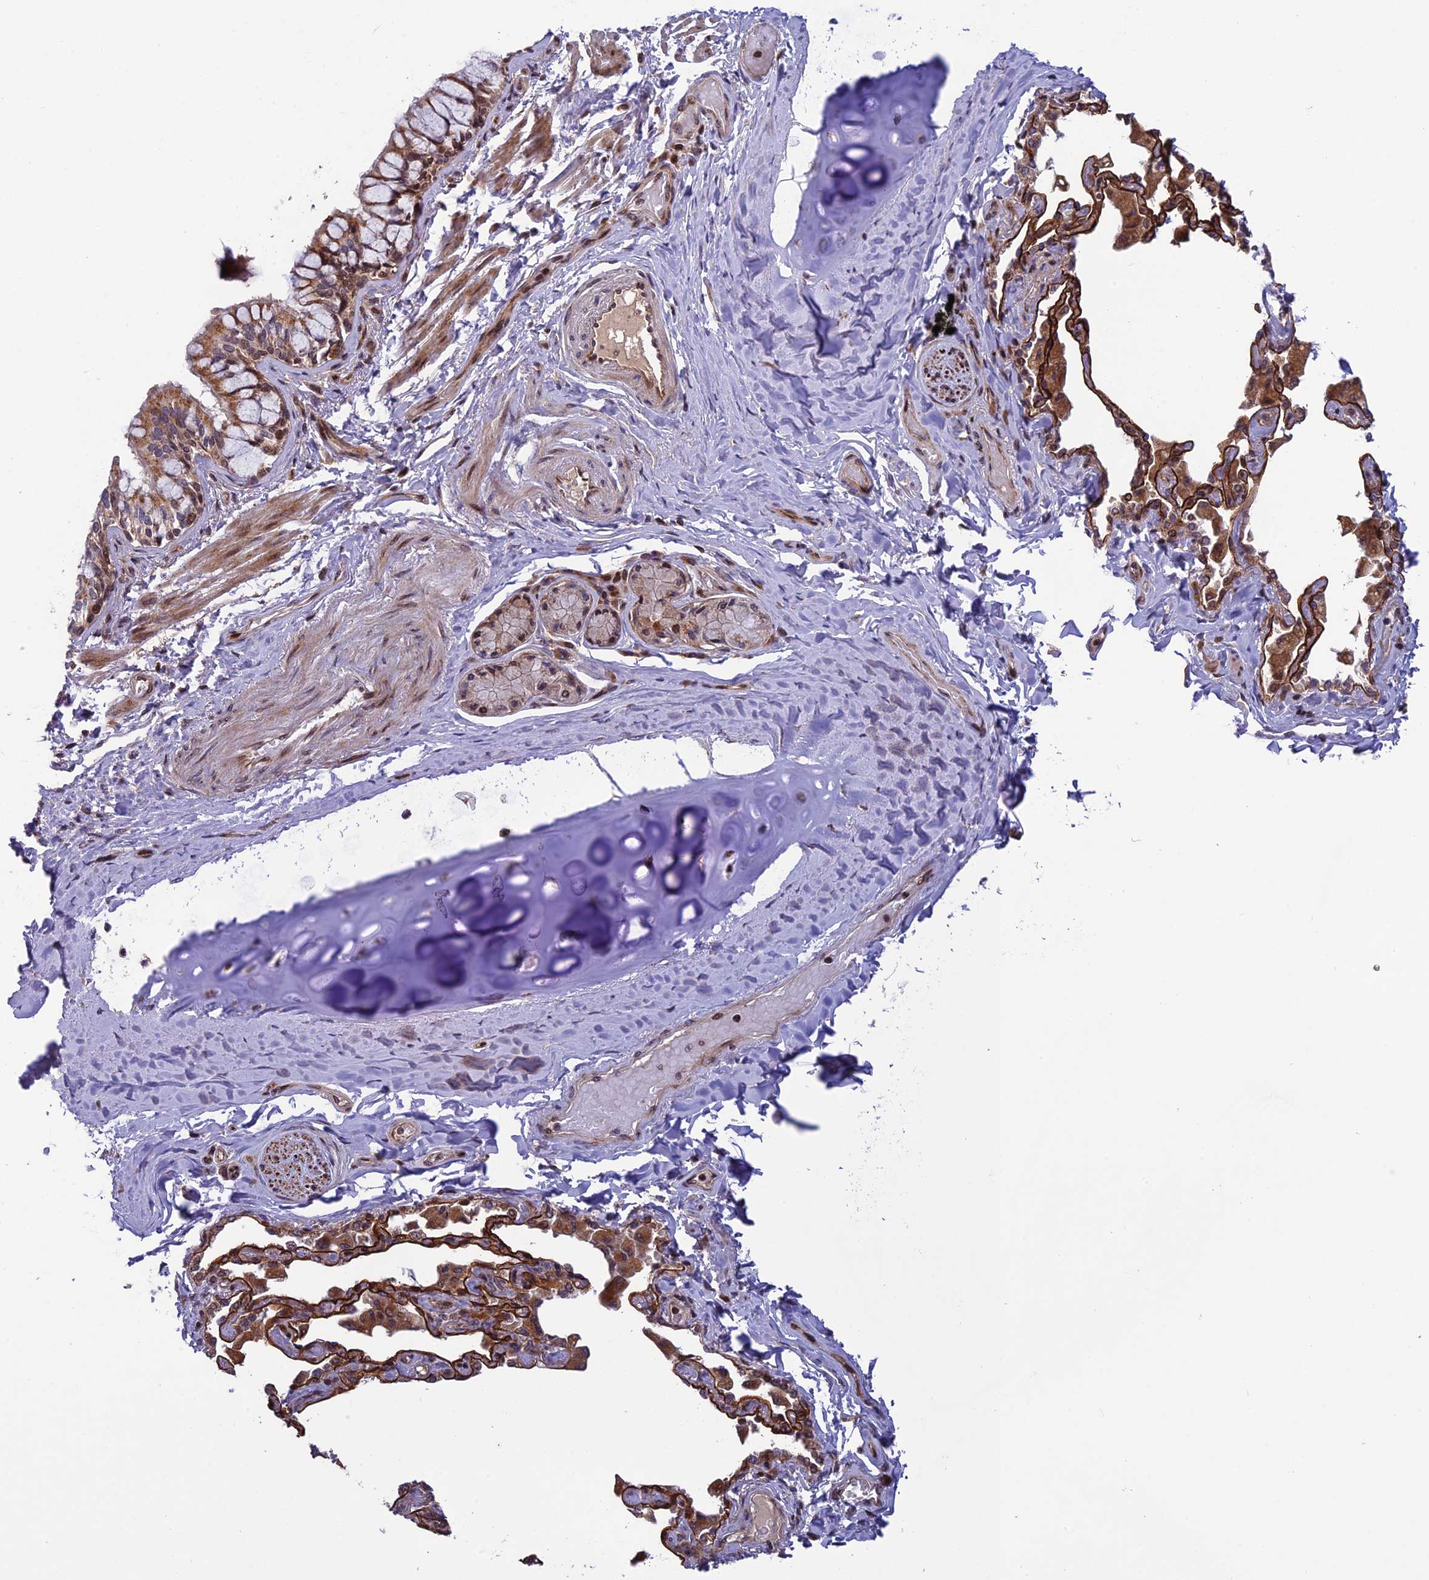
{"staining": {"intensity": "moderate", "quantity": ">75%", "location": "cytoplasmic/membranous,nuclear"}, "tissue": "bronchus", "cell_type": "Respiratory epithelial cells", "image_type": "normal", "snomed": [{"axis": "morphology", "description": "Normal tissue, NOS"}, {"axis": "morphology", "description": "Inflammation, NOS"}, {"axis": "topography", "description": "Bronchus"}, {"axis": "topography", "description": "Lung"}], "caption": "This is an image of immunohistochemistry staining of normal bronchus, which shows moderate expression in the cytoplasmic/membranous,nuclear of respiratory epithelial cells.", "gene": "SMIM7", "patient": {"sex": "female", "age": 46}}